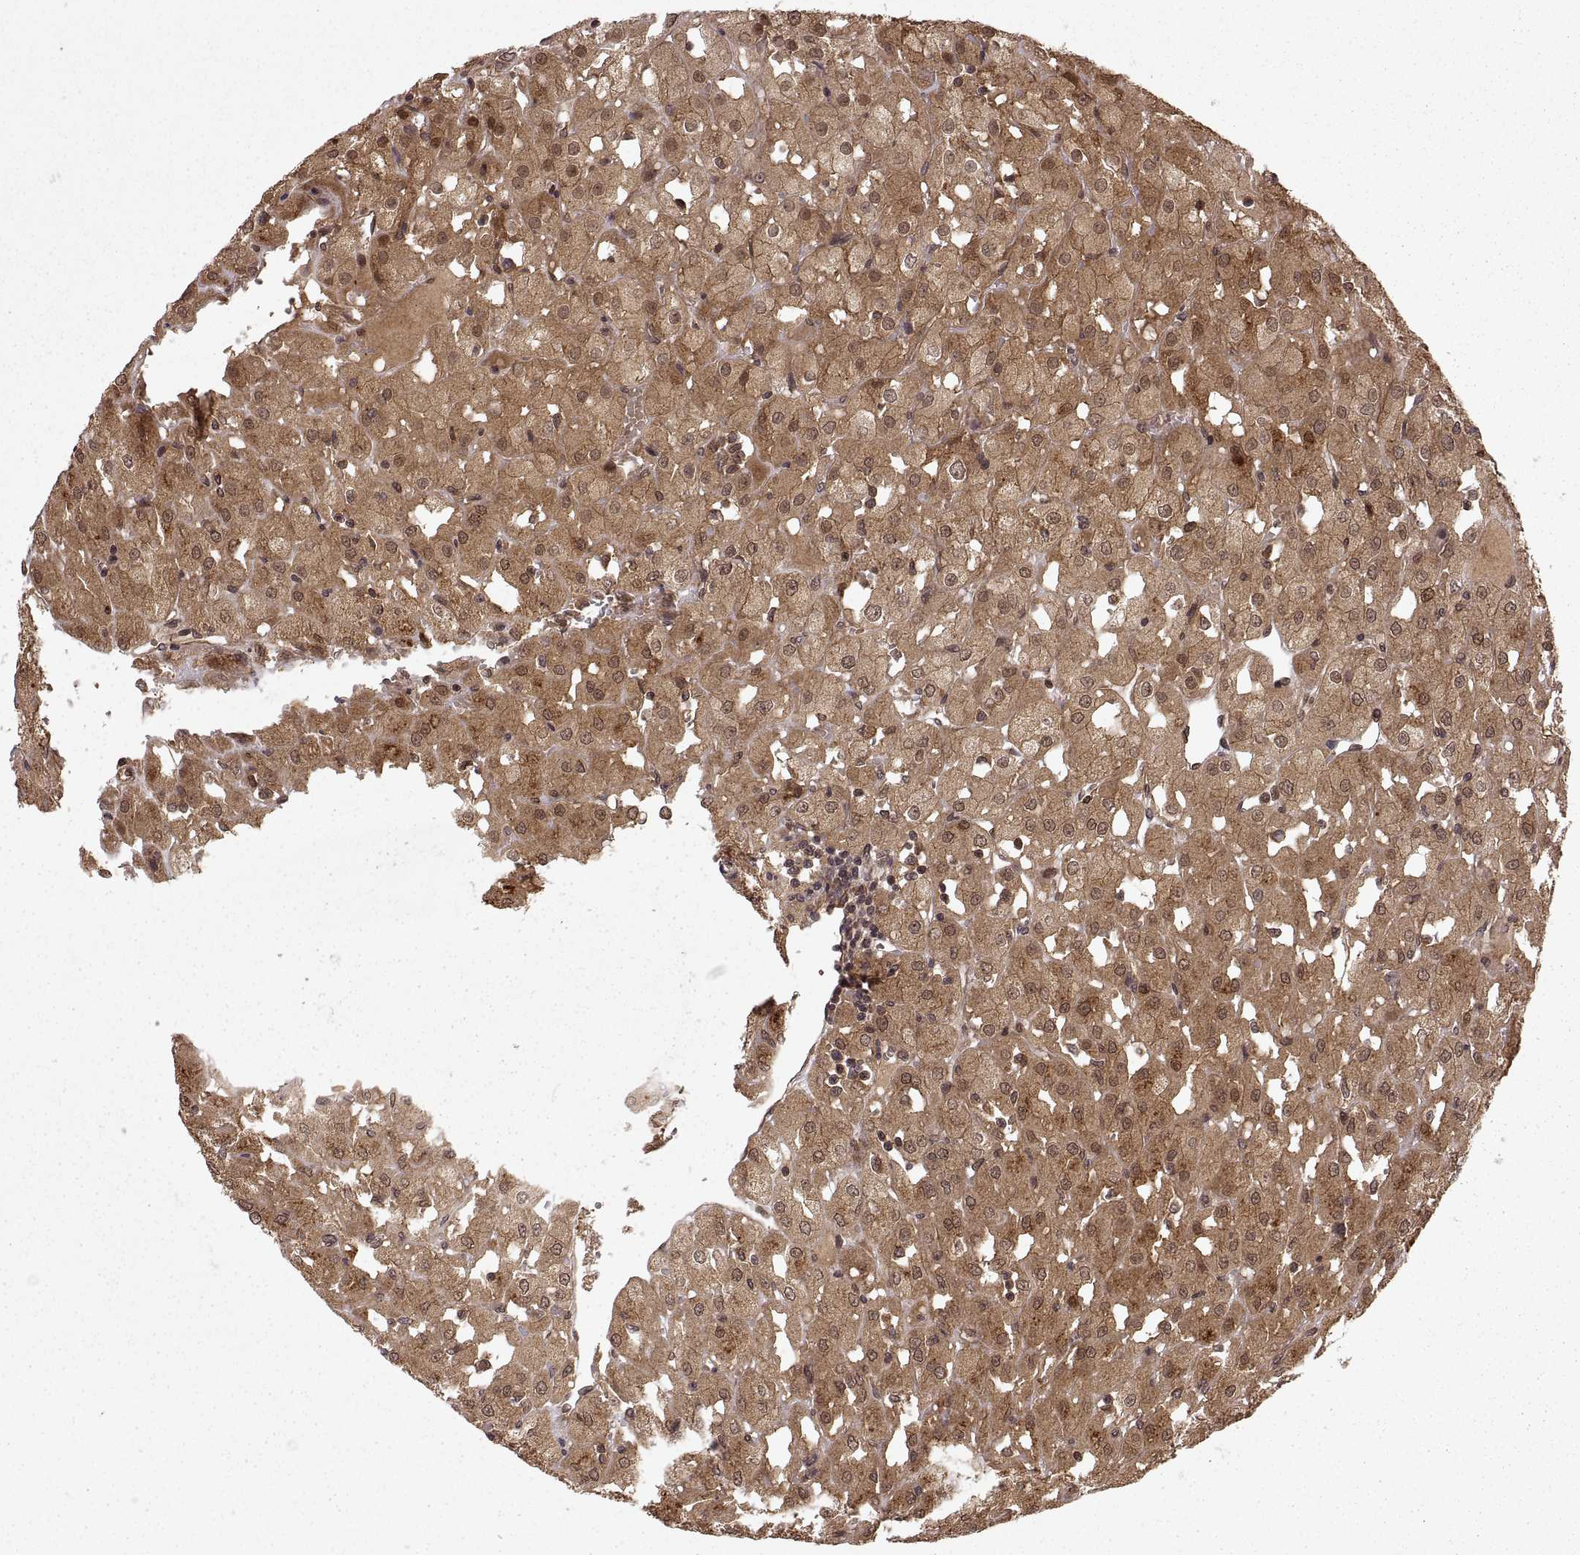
{"staining": {"intensity": "moderate", "quantity": ">75%", "location": "cytoplasmic/membranous"}, "tissue": "renal cancer", "cell_type": "Tumor cells", "image_type": "cancer", "snomed": [{"axis": "morphology", "description": "Adenocarcinoma, NOS"}, {"axis": "topography", "description": "Kidney"}], "caption": "Protein staining displays moderate cytoplasmic/membranous expression in approximately >75% of tumor cells in adenocarcinoma (renal).", "gene": "DEDD", "patient": {"sex": "male", "age": 72}}